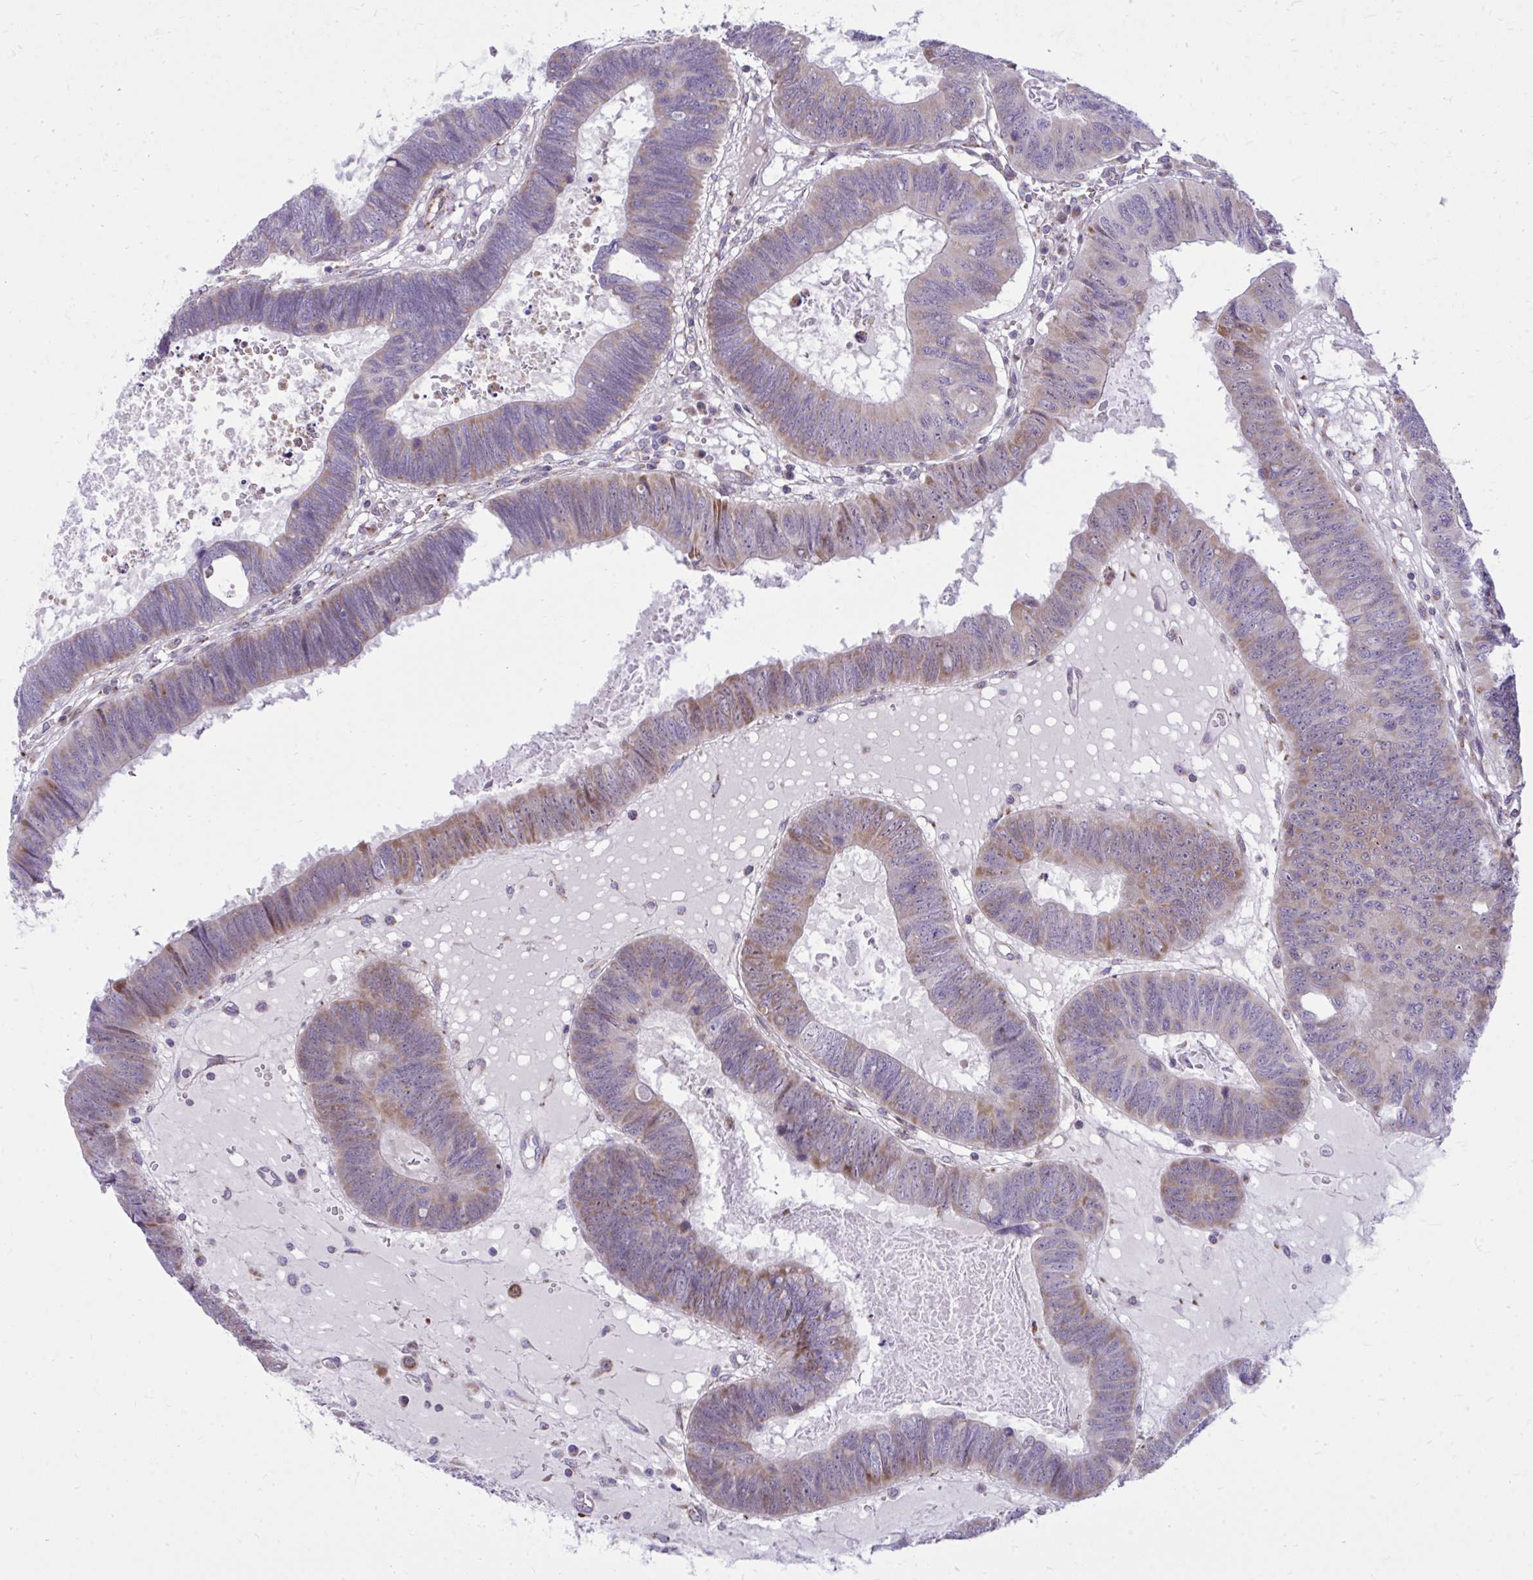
{"staining": {"intensity": "weak", "quantity": "<25%", "location": "cytoplasmic/membranous"}, "tissue": "colorectal cancer", "cell_type": "Tumor cells", "image_type": "cancer", "snomed": [{"axis": "morphology", "description": "Adenocarcinoma, NOS"}, {"axis": "topography", "description": "Colon"}], "caption": "DAB immunohistochemical staining of colorectal cancer (adenocarcinoma) reveals no significant positivity in tumor cells.", "gene": "GPRIN3", "patient": {"sex": "male", "age": 62}}